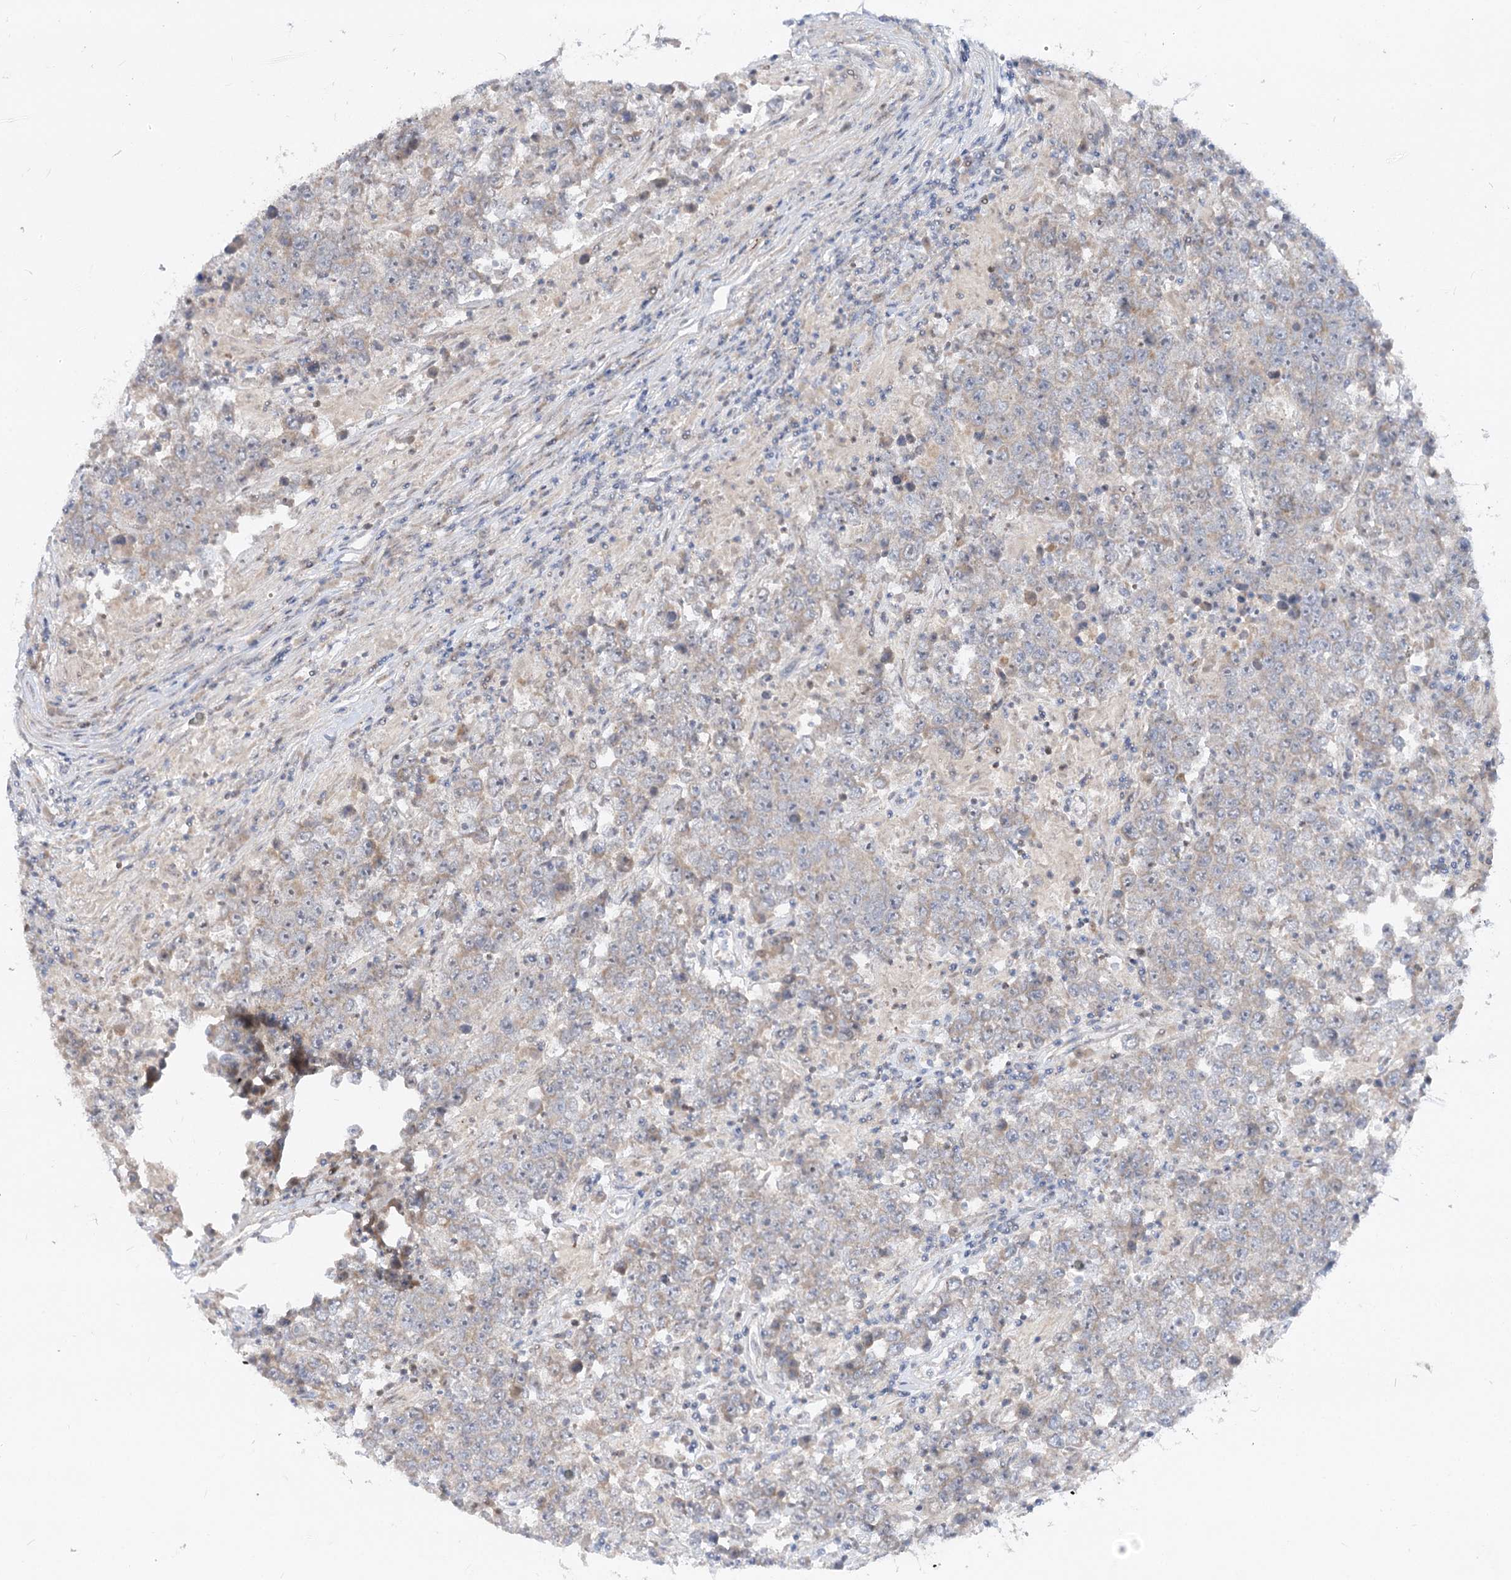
{"staining": {"intensity": "weak", "quantity": "<25%", "location": "cytoplasmic/membranous"}, "tissue": "testis cancer", "cell_type": "Tumor cells", "image_type": "cancer", "snomed": [{"axis": "morphology", "description": "Normal tissue, NOS"}, {"axis": "morphology", "description": "Urothelial carcinoma, High grade"}, {"axis": "morphology", "description": "Seminoma, NOS"}, {"axis": "morphology", "description": "Carcinoma, Embryonal, NOS"}, {"axis": "topography", "description": "Urinary bladder"}, {"axis": "topography", "description": "Testis"}], "caption": "Tumor cells are negative for brown protein staining in testis cancer.", "gene": "FGF19", "patient": {"sex": "male", "age": 41}}